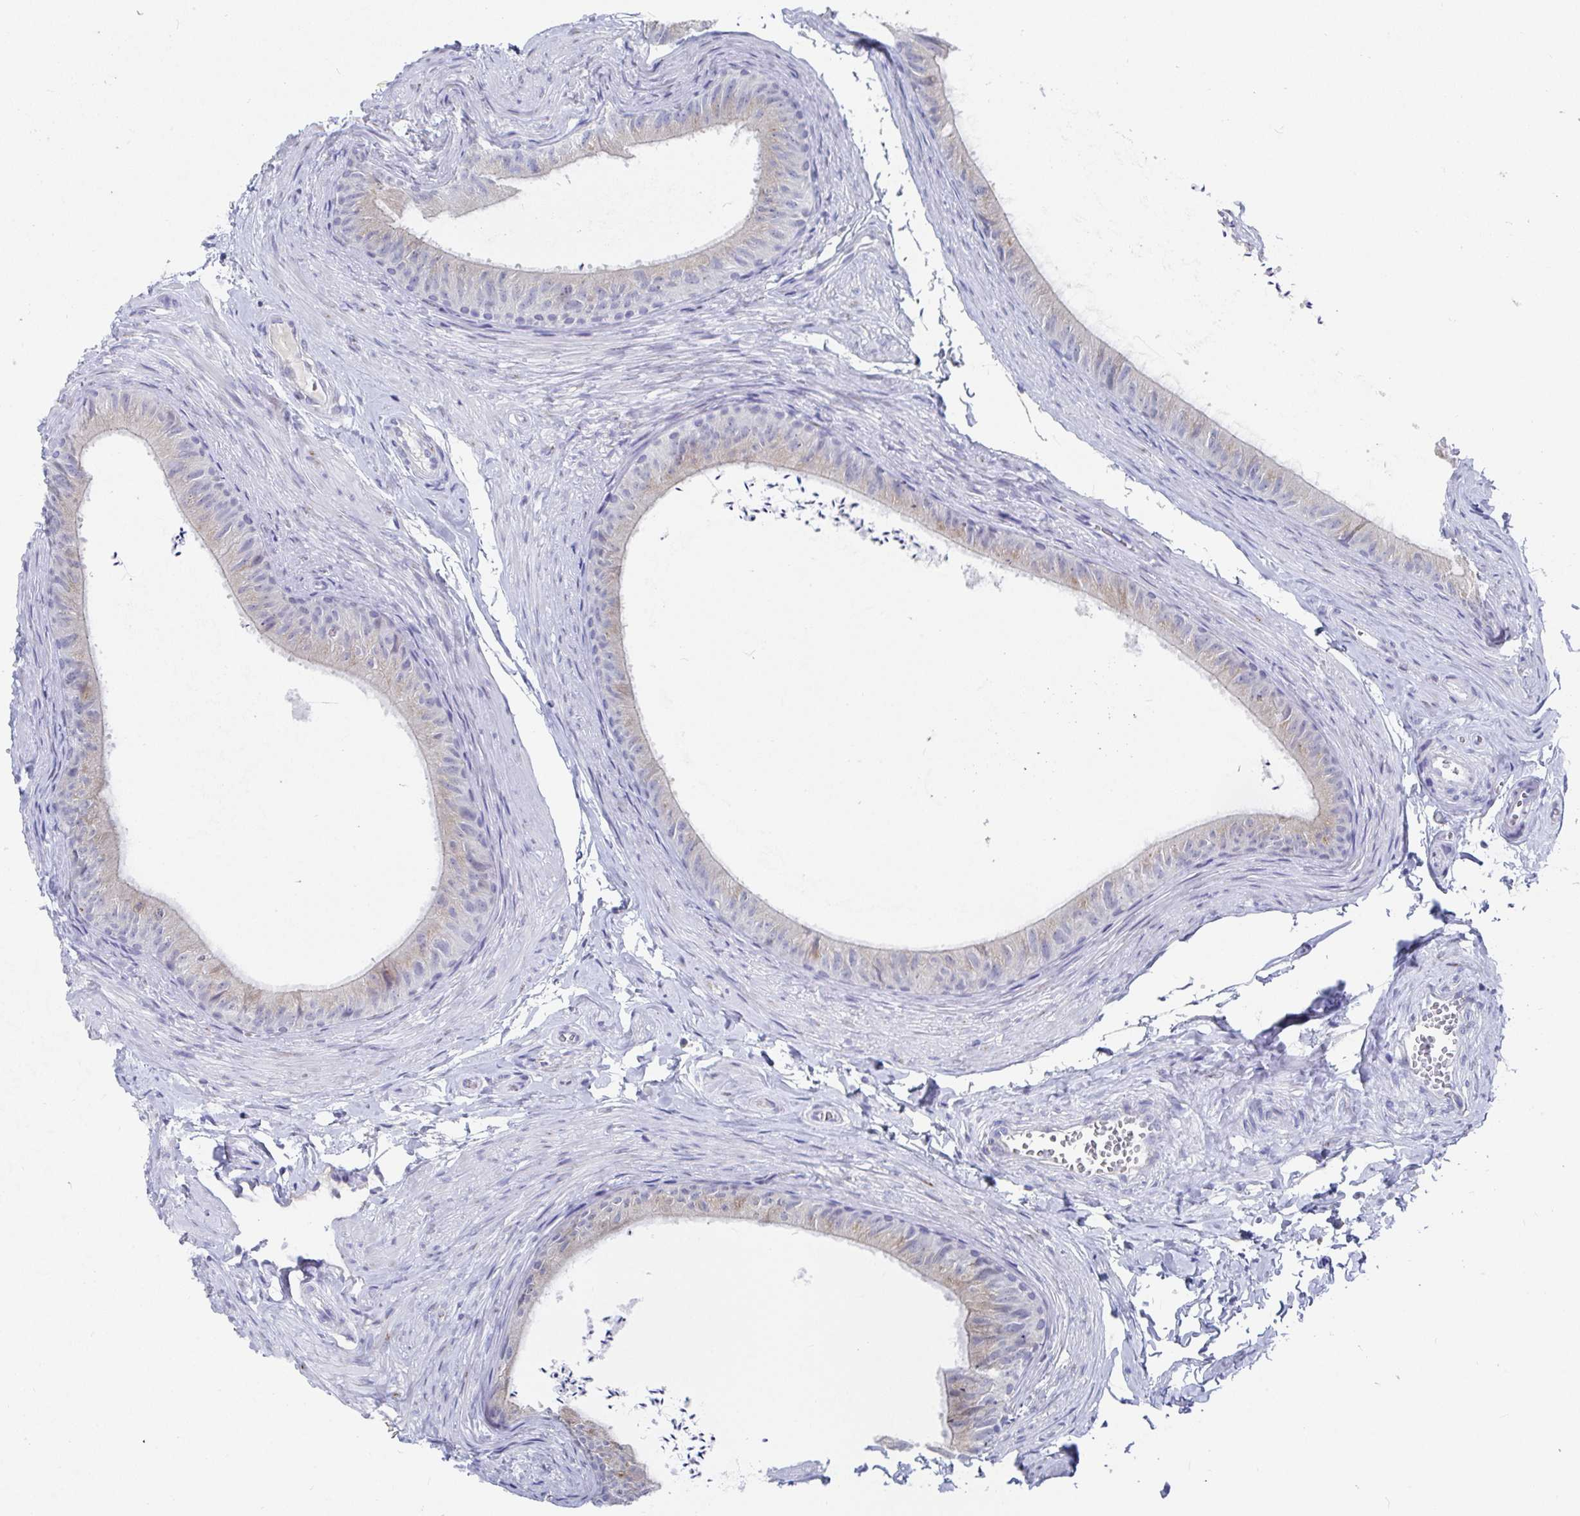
{"staining": {"intensity": "weak", "quantity": "25%-75%", "location": "cytoplasmic/membranous"}, "tissue": "epididymis", "cell_type": "Glandular cells", "image_type": "normal", "snomed": [{"axis": "morphology", "description": "Normal tissue, NOS"}, {"axis": "topography", "description": "Epididymis, spermatic cord, NOS"}, {"axis": "topography", "description": "Epididymis"}, {"axis": "topography", "description": "Peripheral nerve tissue"}], "caption": "Protein expression analysis of unremarkable epididymis displays weak cytoplasmic/membranous staining in approximately 25%-75% of glandular cells.", "gene": "TAS2R39", "patient": {"sex": "male", "age": 29}}